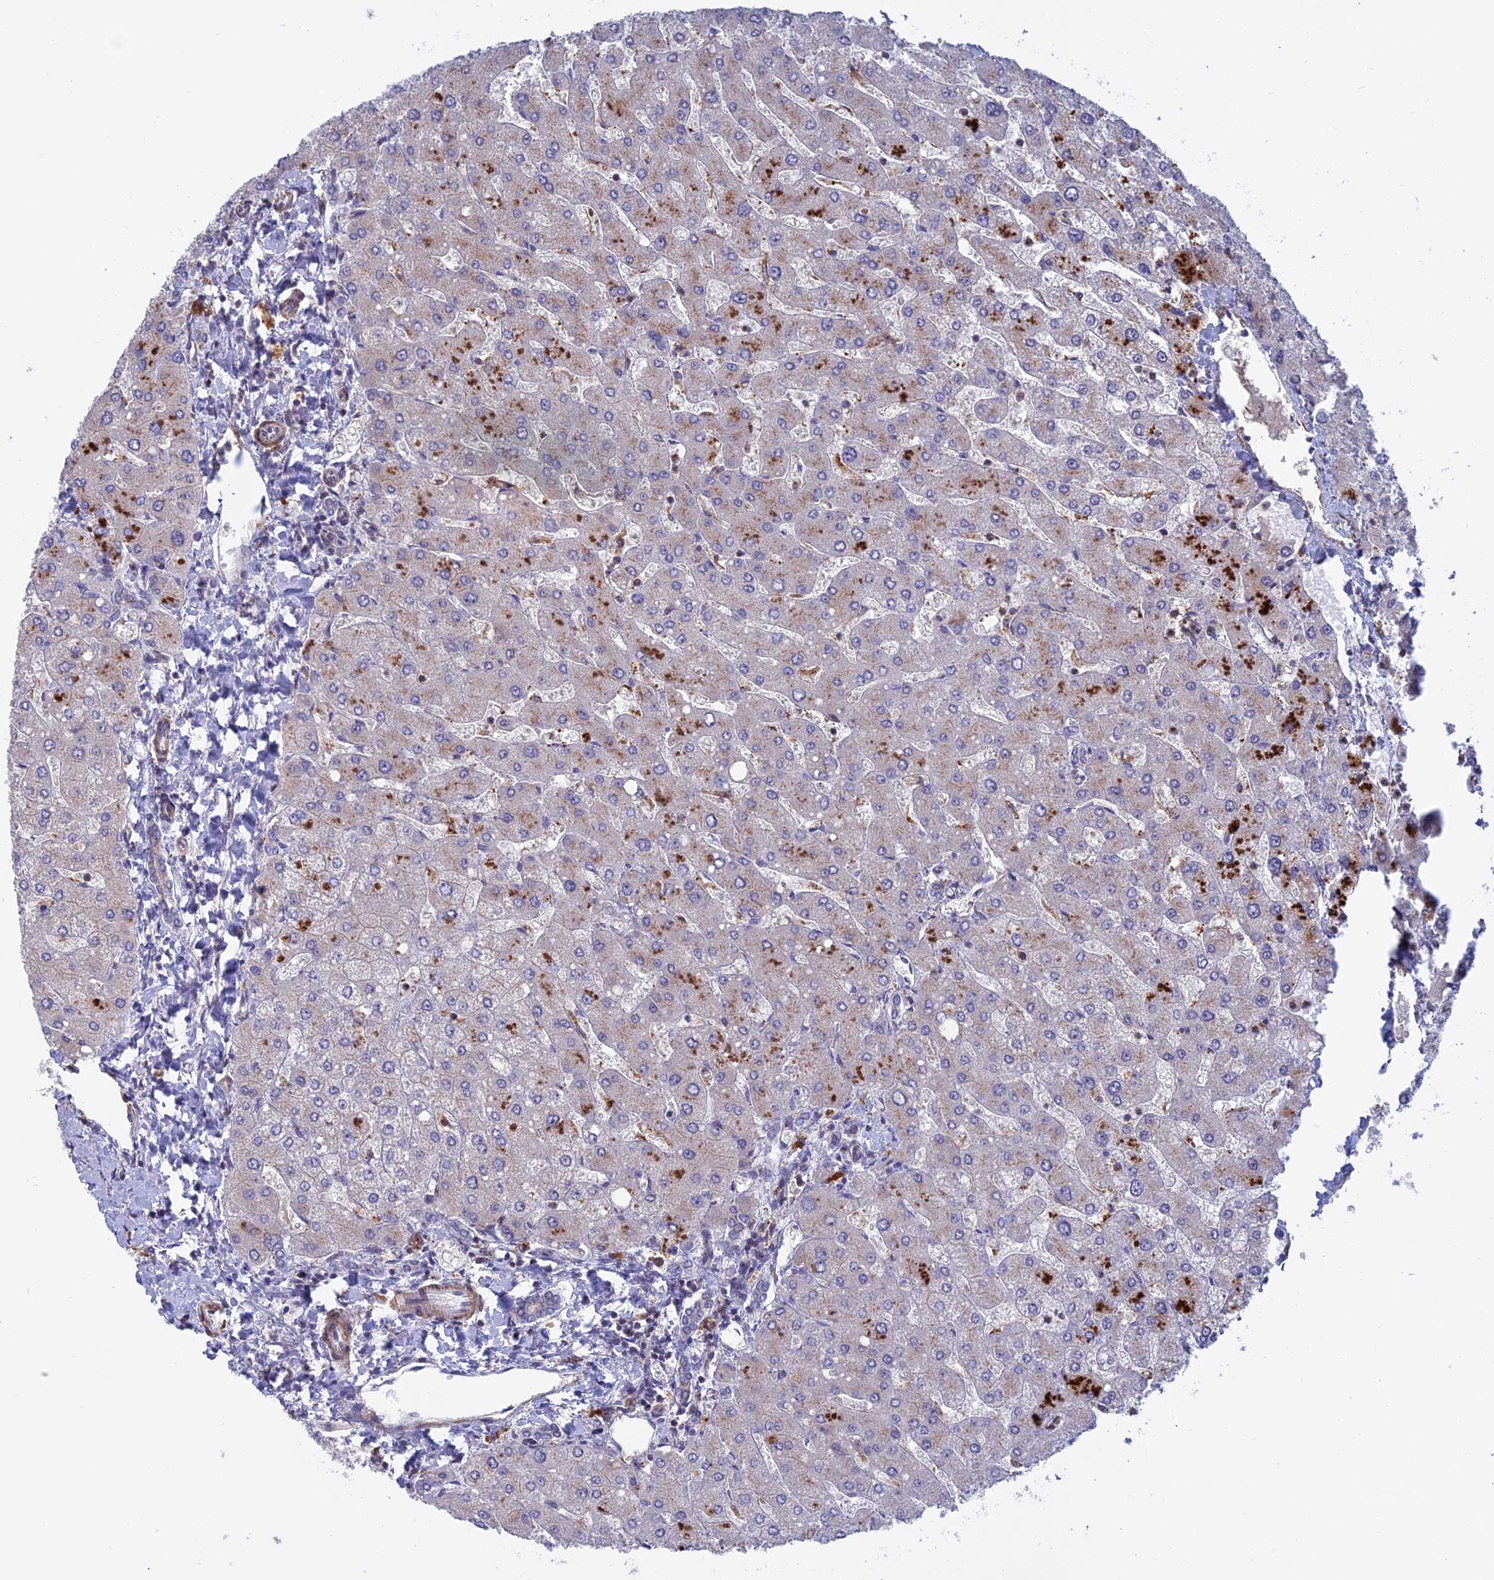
{"staining": {"intensity": "negative", "quantity": "none", "location": "none"}, "tissue": "liver", "cell_type": "Cholangiocytes", "image_type": "normal", "snomed": [{"axis": "morphology", "description": "Normal tissue, NOS"}, {"axis": "topography", "description": "Liver"}], "caption": "High power microscopy image of an immunohistochemistry histopathology image of normal liver, revealing no significant expression in cholangiocytes.", "gene": "LYPD5", "patient": {"sex": "male", "age": 55}}